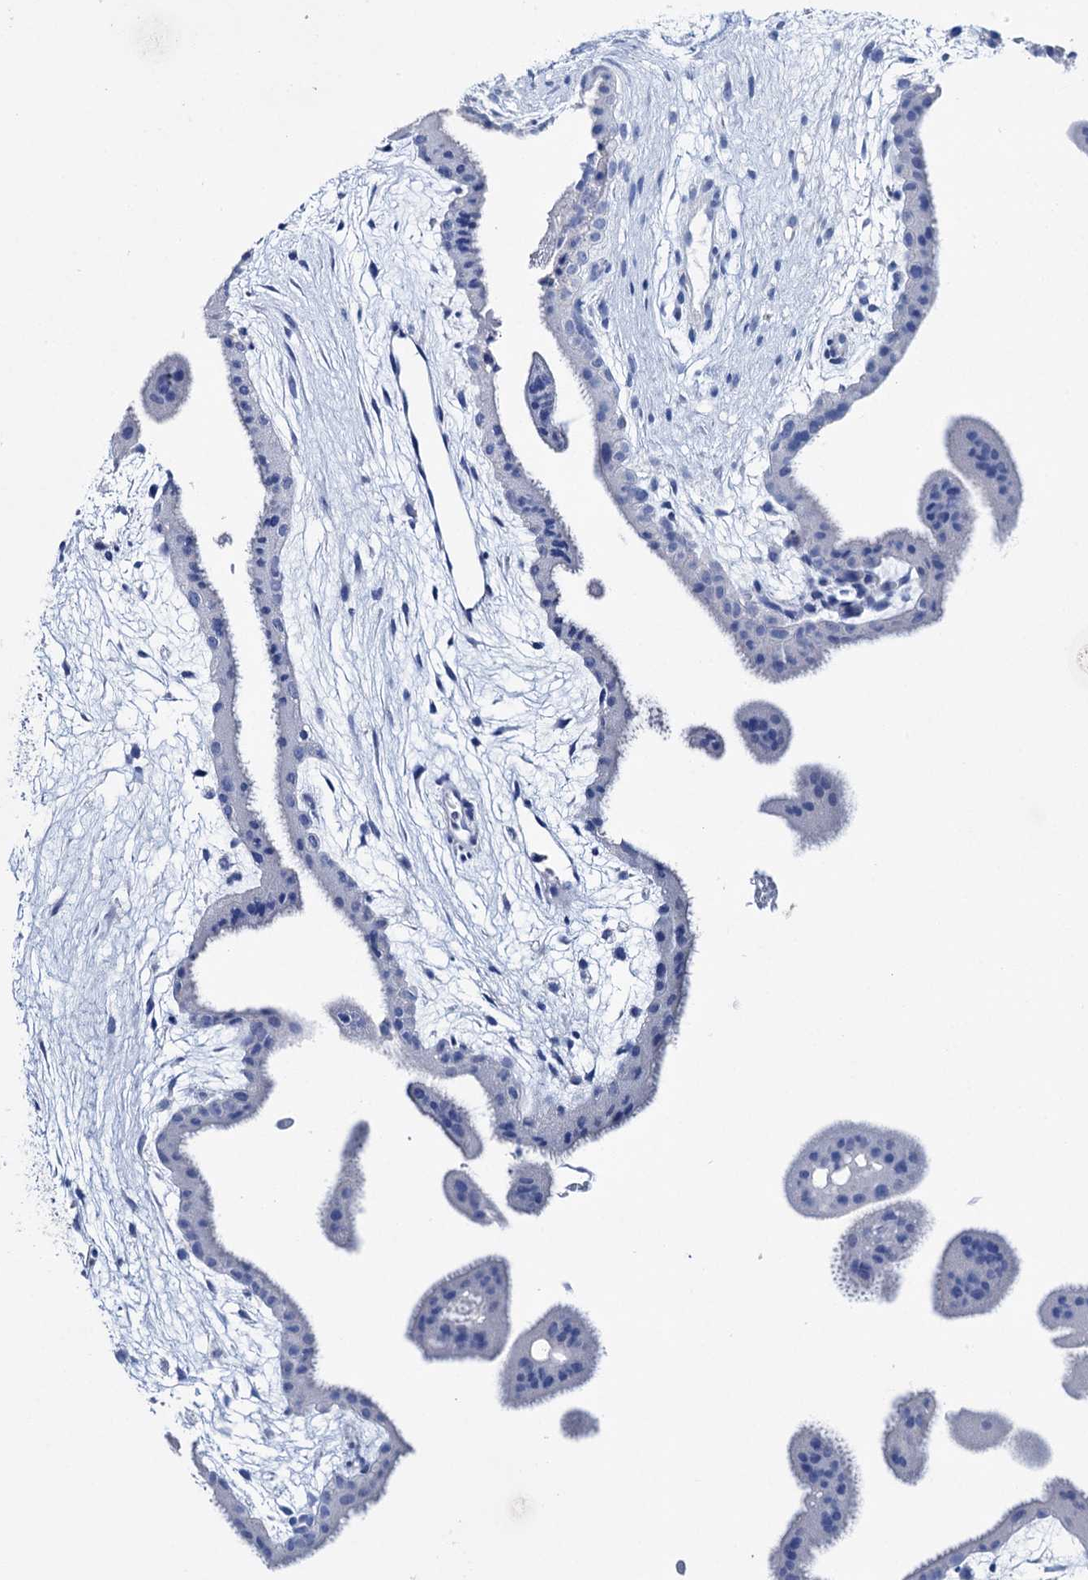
{"staining": {"intensity": "negative", "quantity": "none", "location": "none"}, "tissue": "placenta", "cell_type": "Trophoblastic cells", "image_type": "normal", "snomed": [{"axis": "morphology", "description": "Normal tissue, NOS"}, {"axis": "topography", "description": "Placenta"}], "caption": "This is an immunohistochemistry micrograph of unremarkable human placenta. There is no expression in trophoblastic cells.", "gene": "BRINP1", "patient": {"sex": "female", "age": 35}}